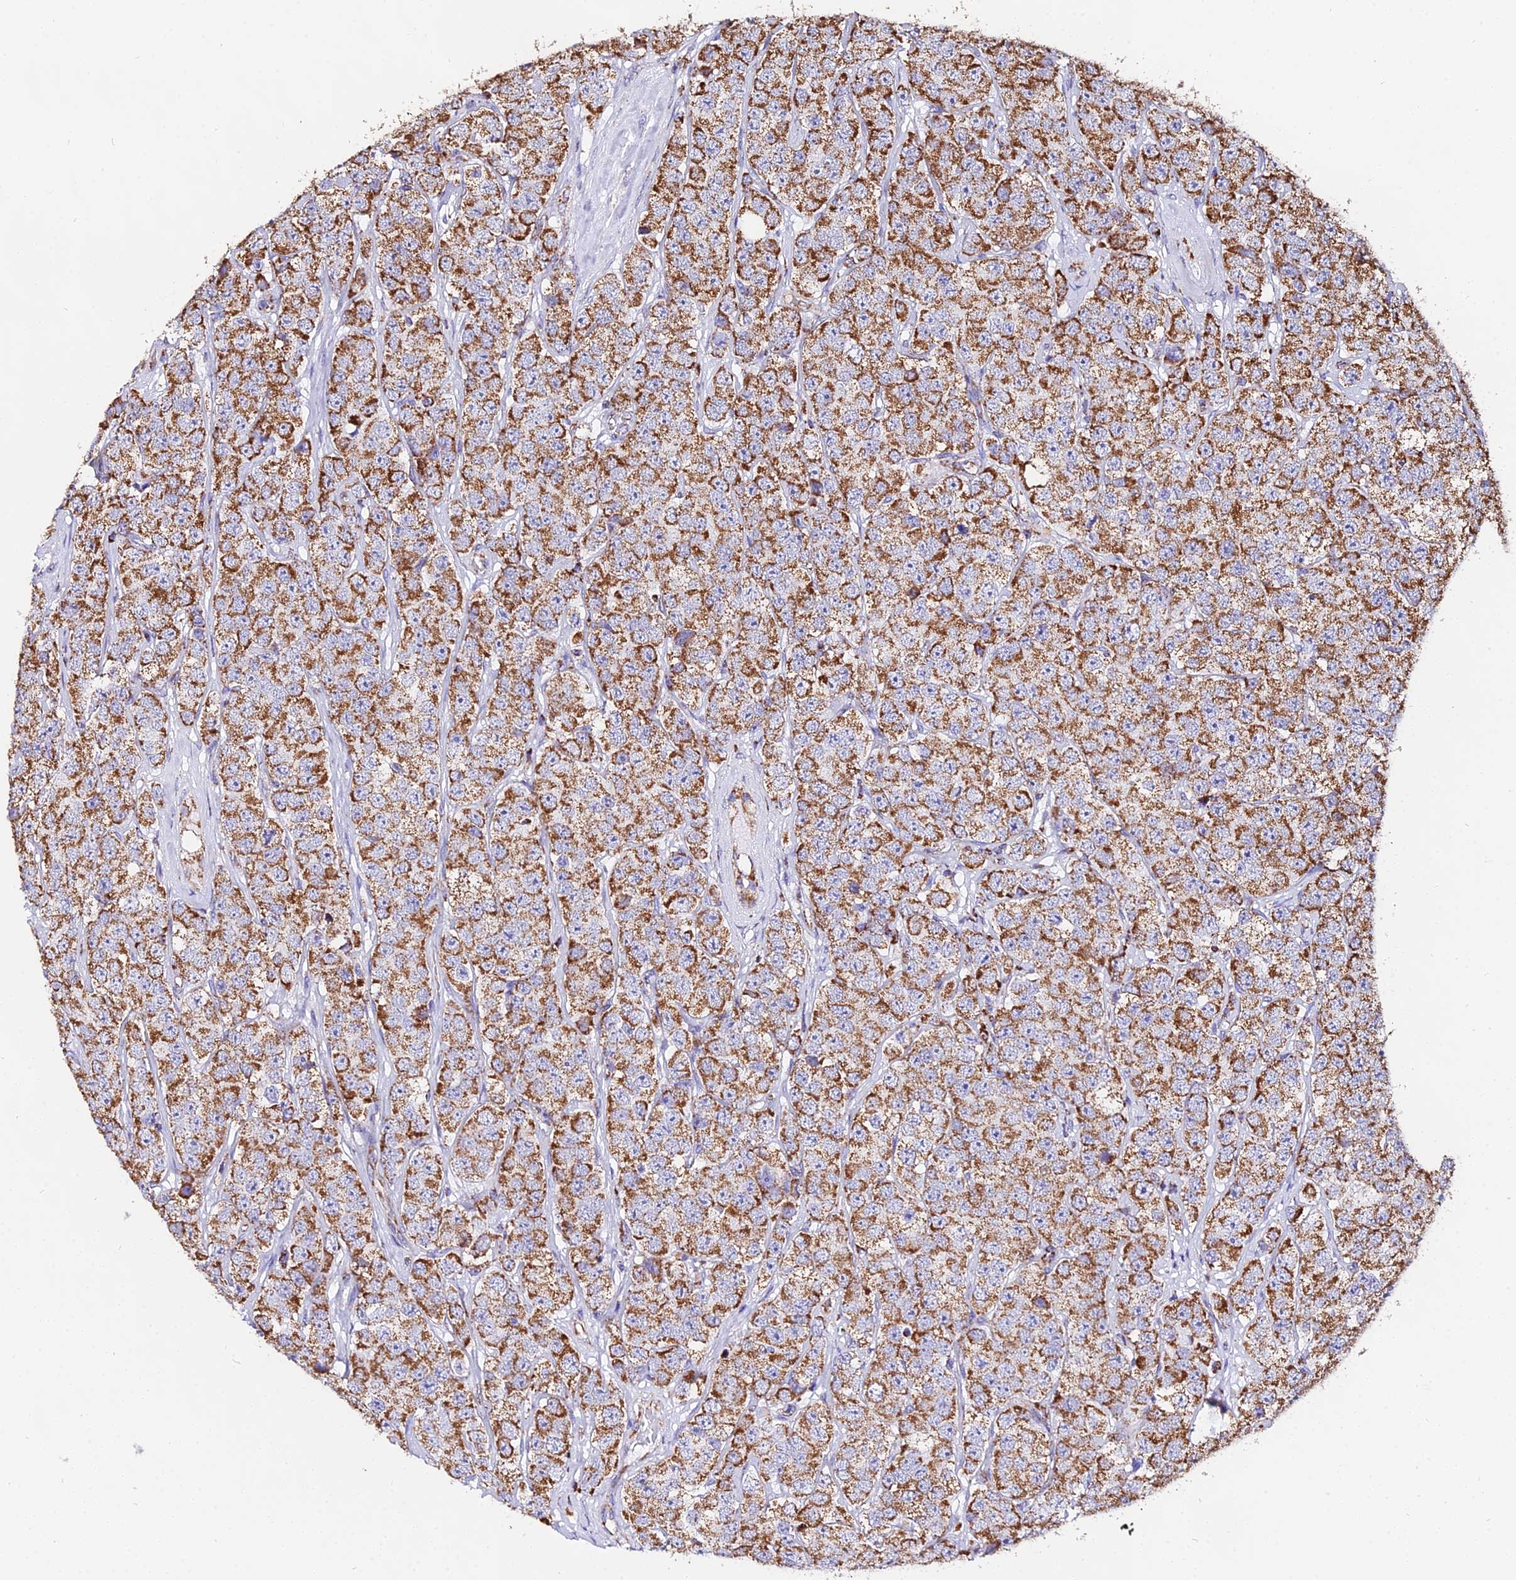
{"staining": {"intensity": "moderate", "quantity": ">75%", "location": "cytoplasmic/membranous"}, "tissue": "testis cancer", "cell_type": "Tumor cells", "image_type": "cancer", "snomed": [{"axis": "morphology", "description": "Seminoma, NOS"}, {"axis": "topography", "description": "Testis"}], "caption": "Protein analysis of seminoma (testis) tissue demonstrates moderate cytoplasmic/membranous staining in about >75% of tumor cells. The staining is performed using DAB brown chromogen to label protein expression. The nuclei are counter-stained blue using hematoxylin.", "gene": "ATP5PD", "patient": {"sex": "male", "age": 28}}